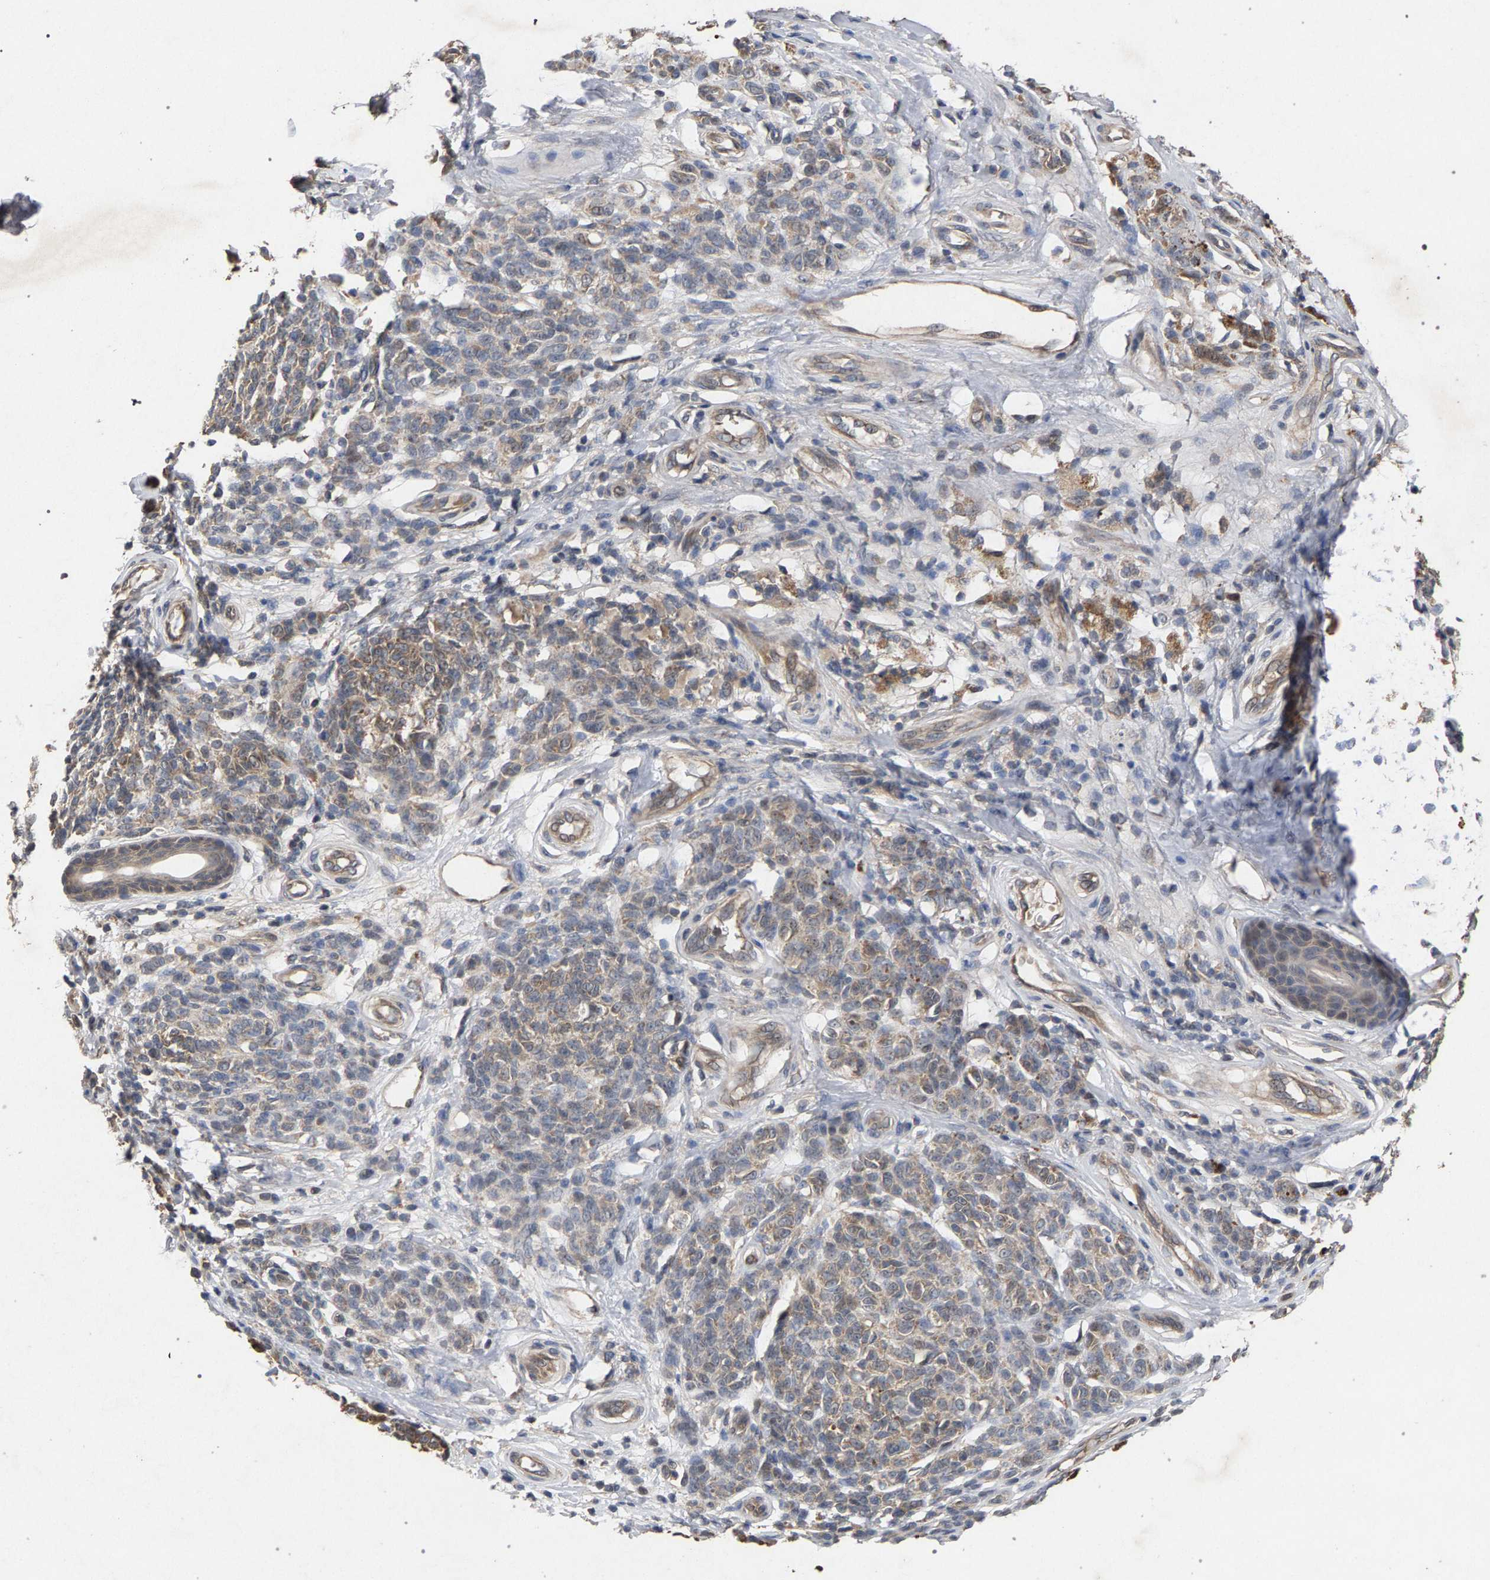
{"staining": {"intensity": "weak", "quantity": ">75%", "location": "cytoplasmic/membranous"}, "tissue": "melanoma", "cell_type": "Tumor cells", "image_type": "cancer", "snomed": [{"axis": "morphology", "description": "Malignant melanoma, NOS"}, {"axis": "topography", "description": "Skin"}], "caption": "Protein positivity by IHC demonstrates weak cytoplasmic/membranous positivity in about >75% of tumor cells in melanoma.", "gene": "SLC4A4", "patient": {"sex": "female", "age": 64}}